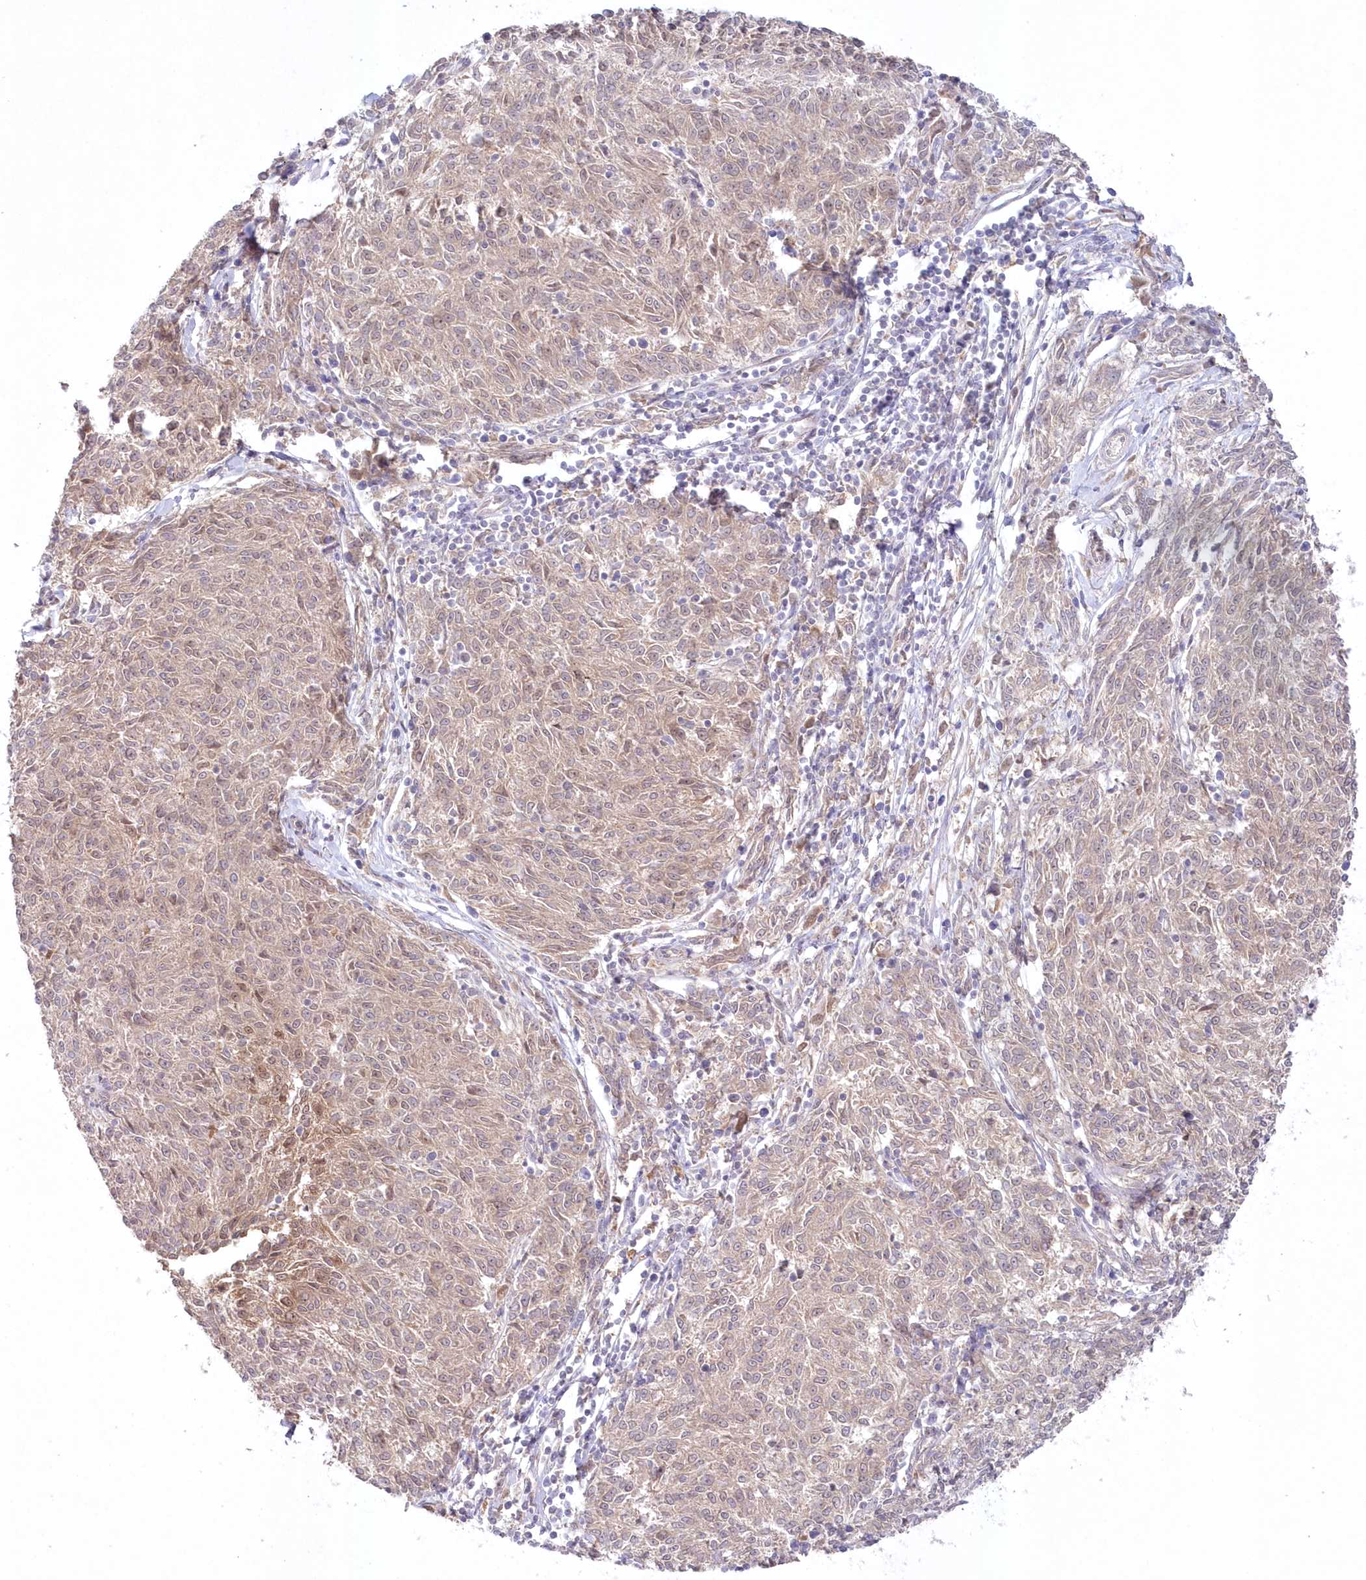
{"staining": {"intensity": "weak", "quantity": "<25%", "location": "cytoplasmic/membranous,nuclear"}, "tissue": "melanoma", "cell_type": "Tumor cells", "image_type": "cancer", "snomed": [{"axis": "morphology", "description": "Malignant melanoma, NOS"}, {"axis": "topography", "description": "Skin"}], "caption": "A photomicrograph of melanoma stained for a protein shows no brown staining in tumor cells.", "gene": "GBE1", "patient": {"sex": "female", "age": 72}}